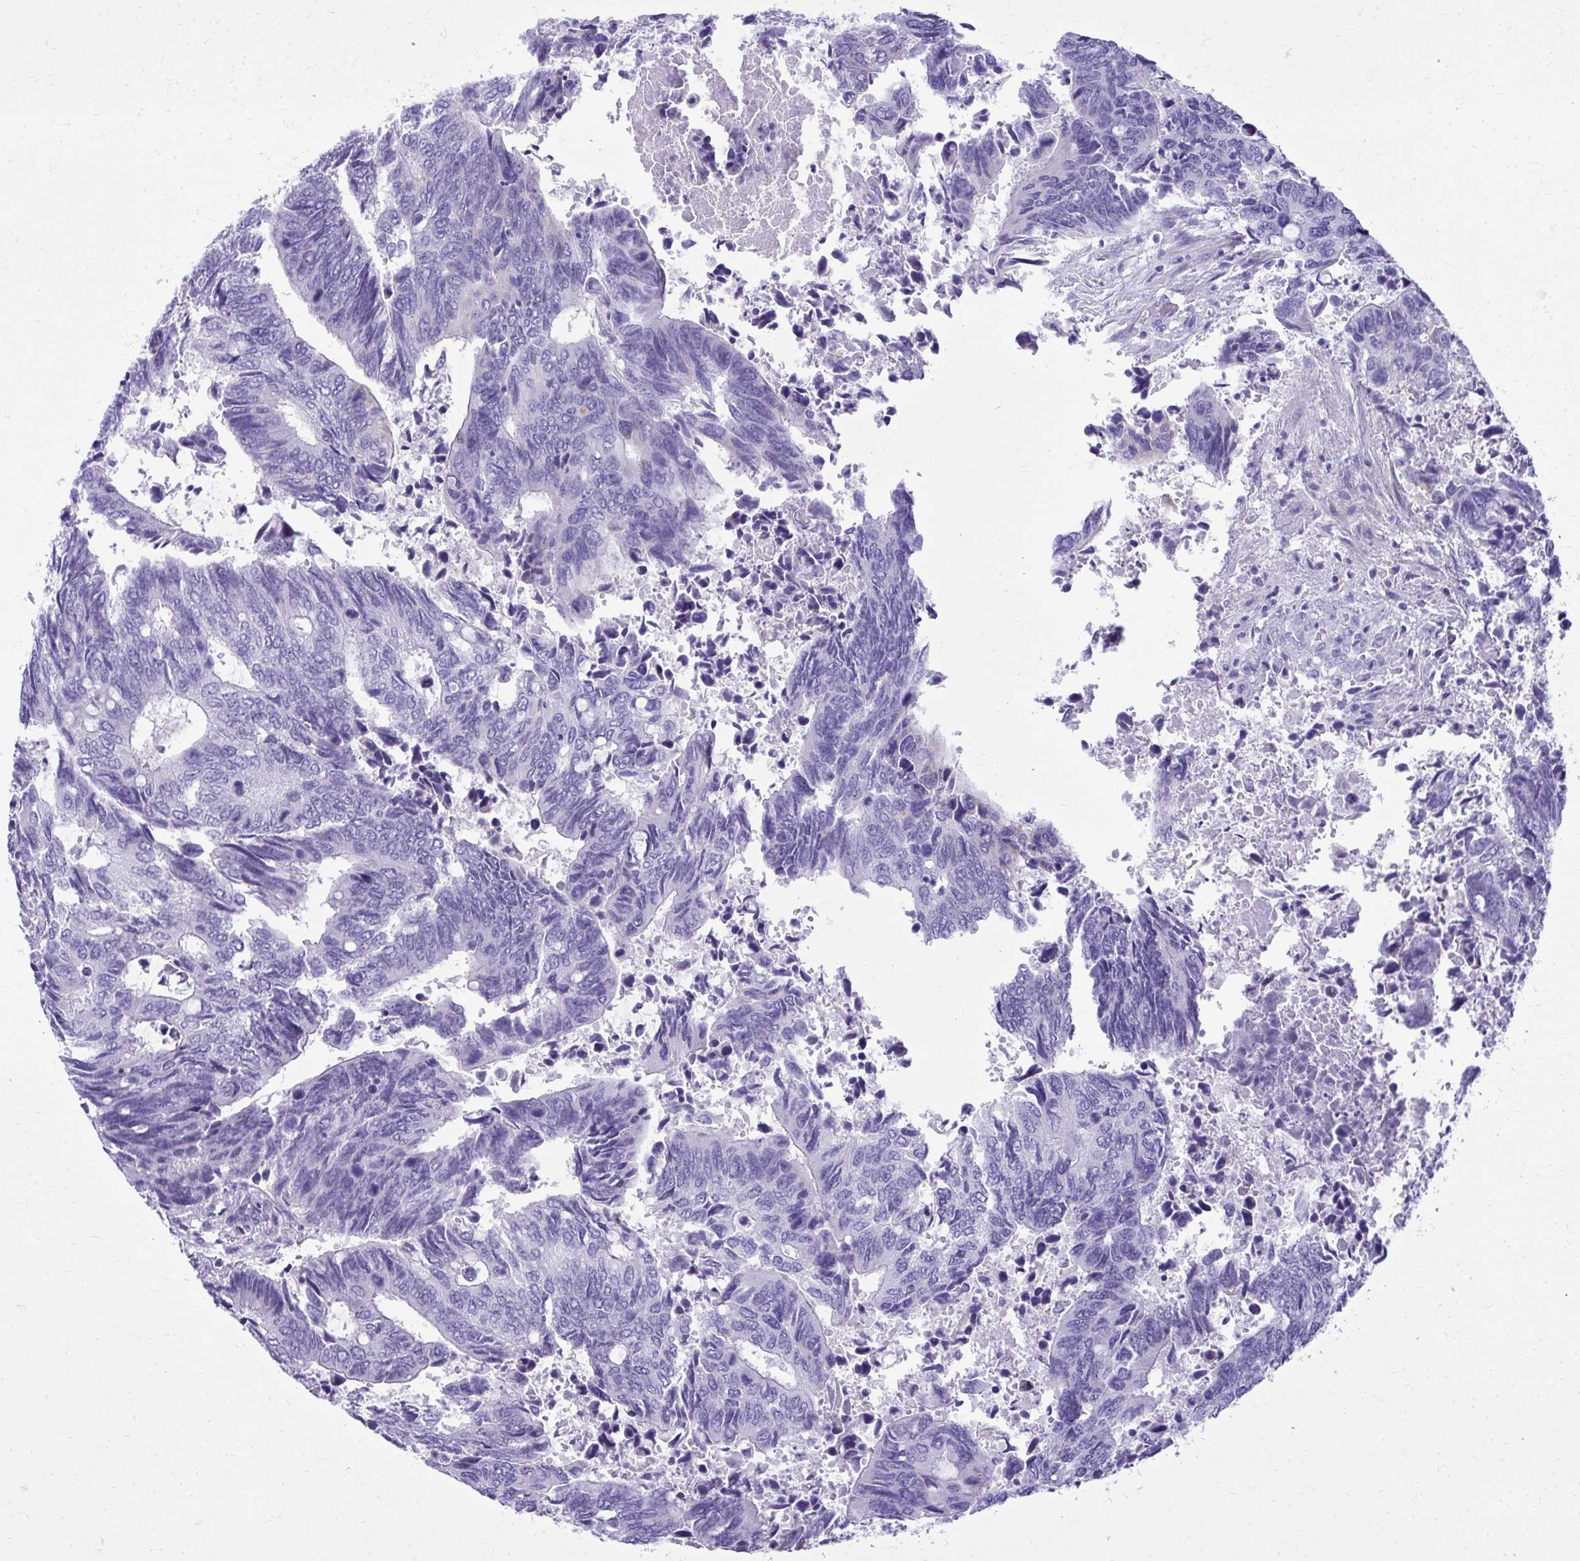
{"staining": {"intensity": "negative", "quantity": "none", "location": "none"}, "tissue": "colorectal cancer", "cell_type": "Tumor cells", "image_type": "cancer", "snomed": [{"axis": "morphology", "description": "Adenocarcinoma, NOS"}, {"axis": "topography", "description": "Colon"}], "caption": "Tumor cells are negative for protein expression in human colorectal cancer (adenocarcinoma).", "gene": "BCL6B", "patient": {"sex": "male", "age": 87}}